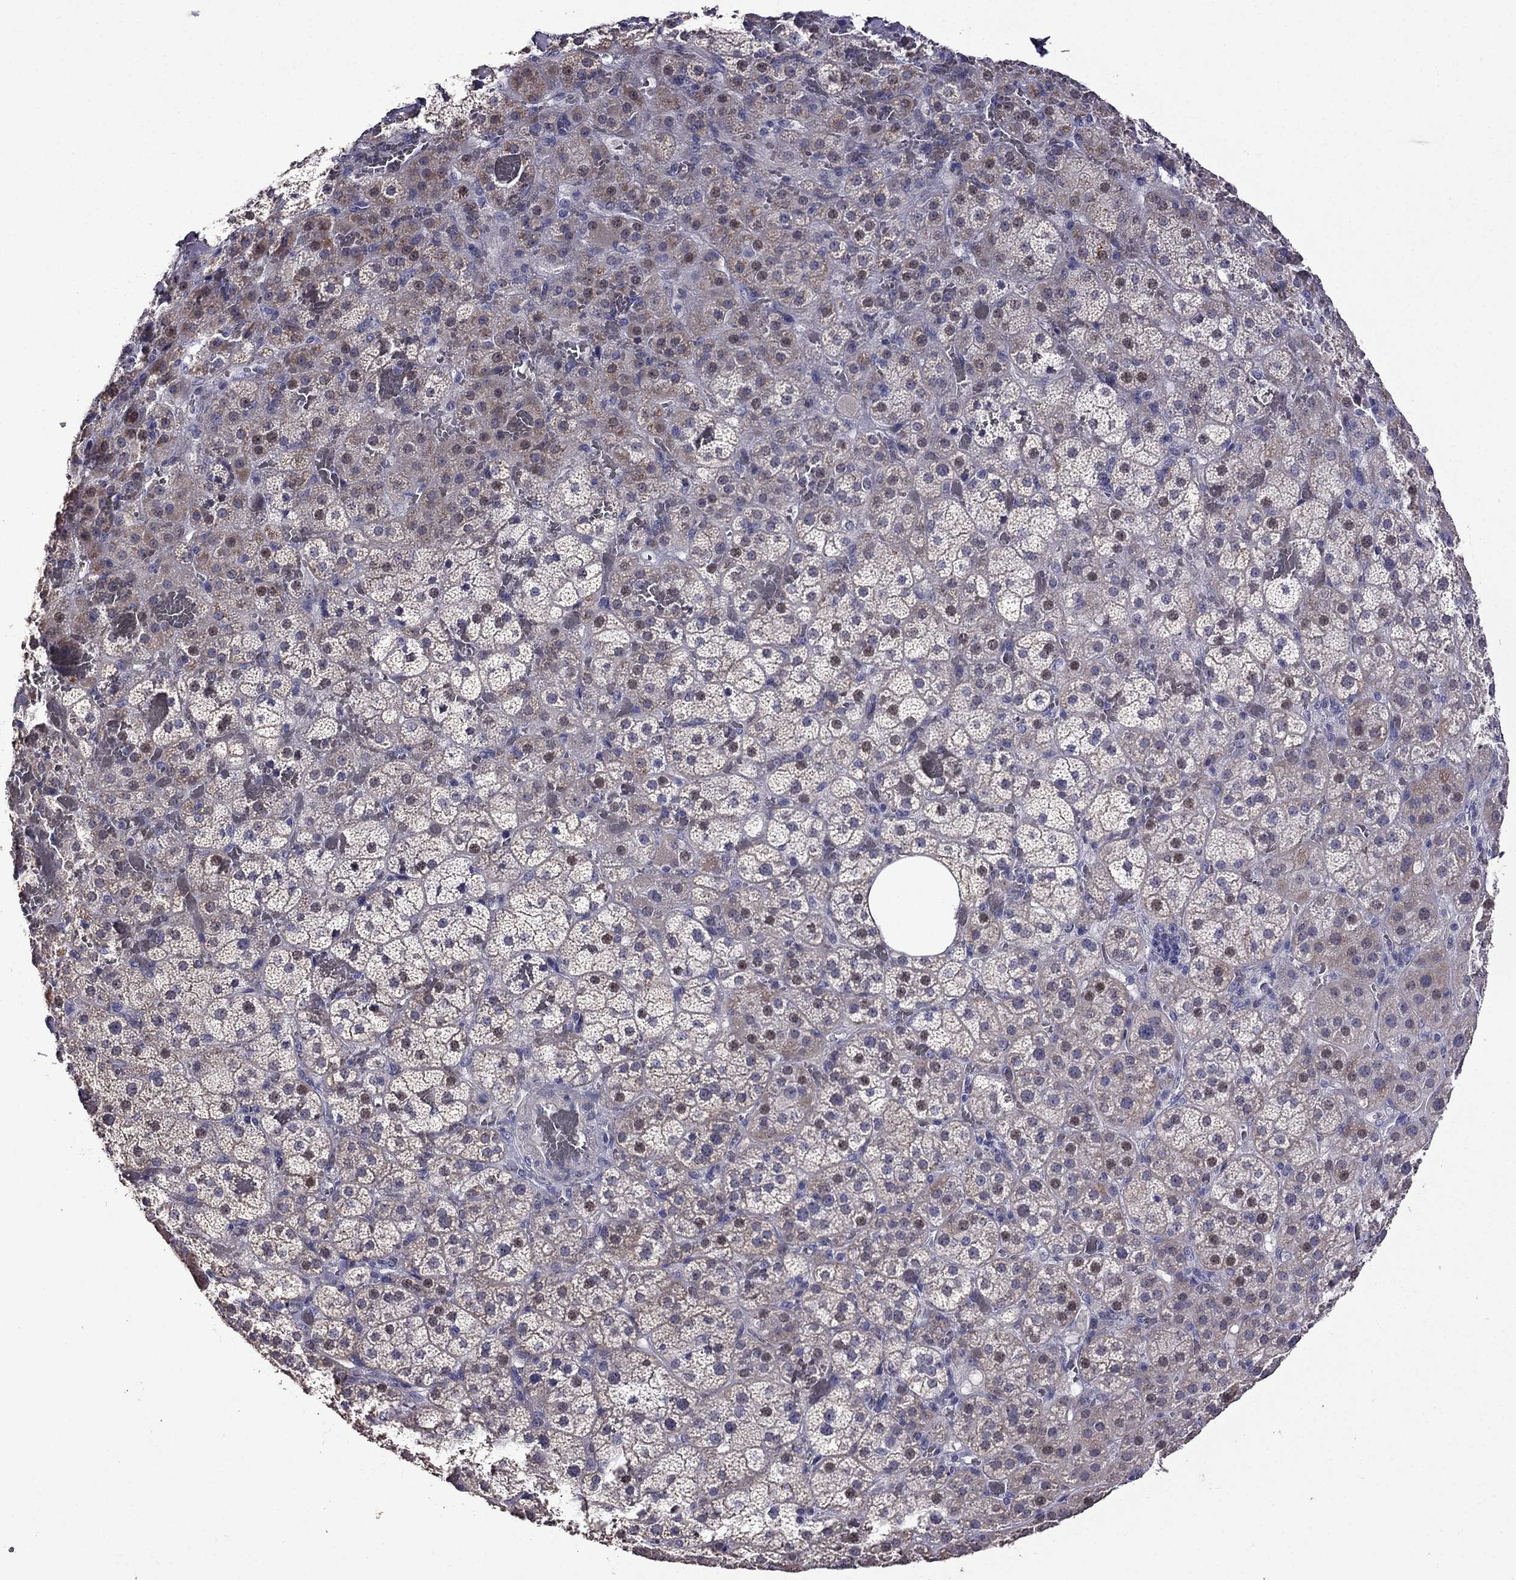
{"staining": {"intensity": "weak", "quantity": "25%-75%", "location": "cytoplasmic/membranous"}, "tissue": "adrenal gland", "cell_type": "Glandular cells", "image_type": "normal", "snomed": [{"axis": "morphology", "description": "Normal tissue, NOS"}, {"axis": "topography", "description": "Adrenal gland"}], "caption": "This photomicrograph displays immunohistochemistry staining of normal human adrenal gland, with low weak cytoplasmic/membranous staining in approximately 25%-75% of glandular cells.", "gene": "AK5", "patient": {"sex": "male", "age": 57}}